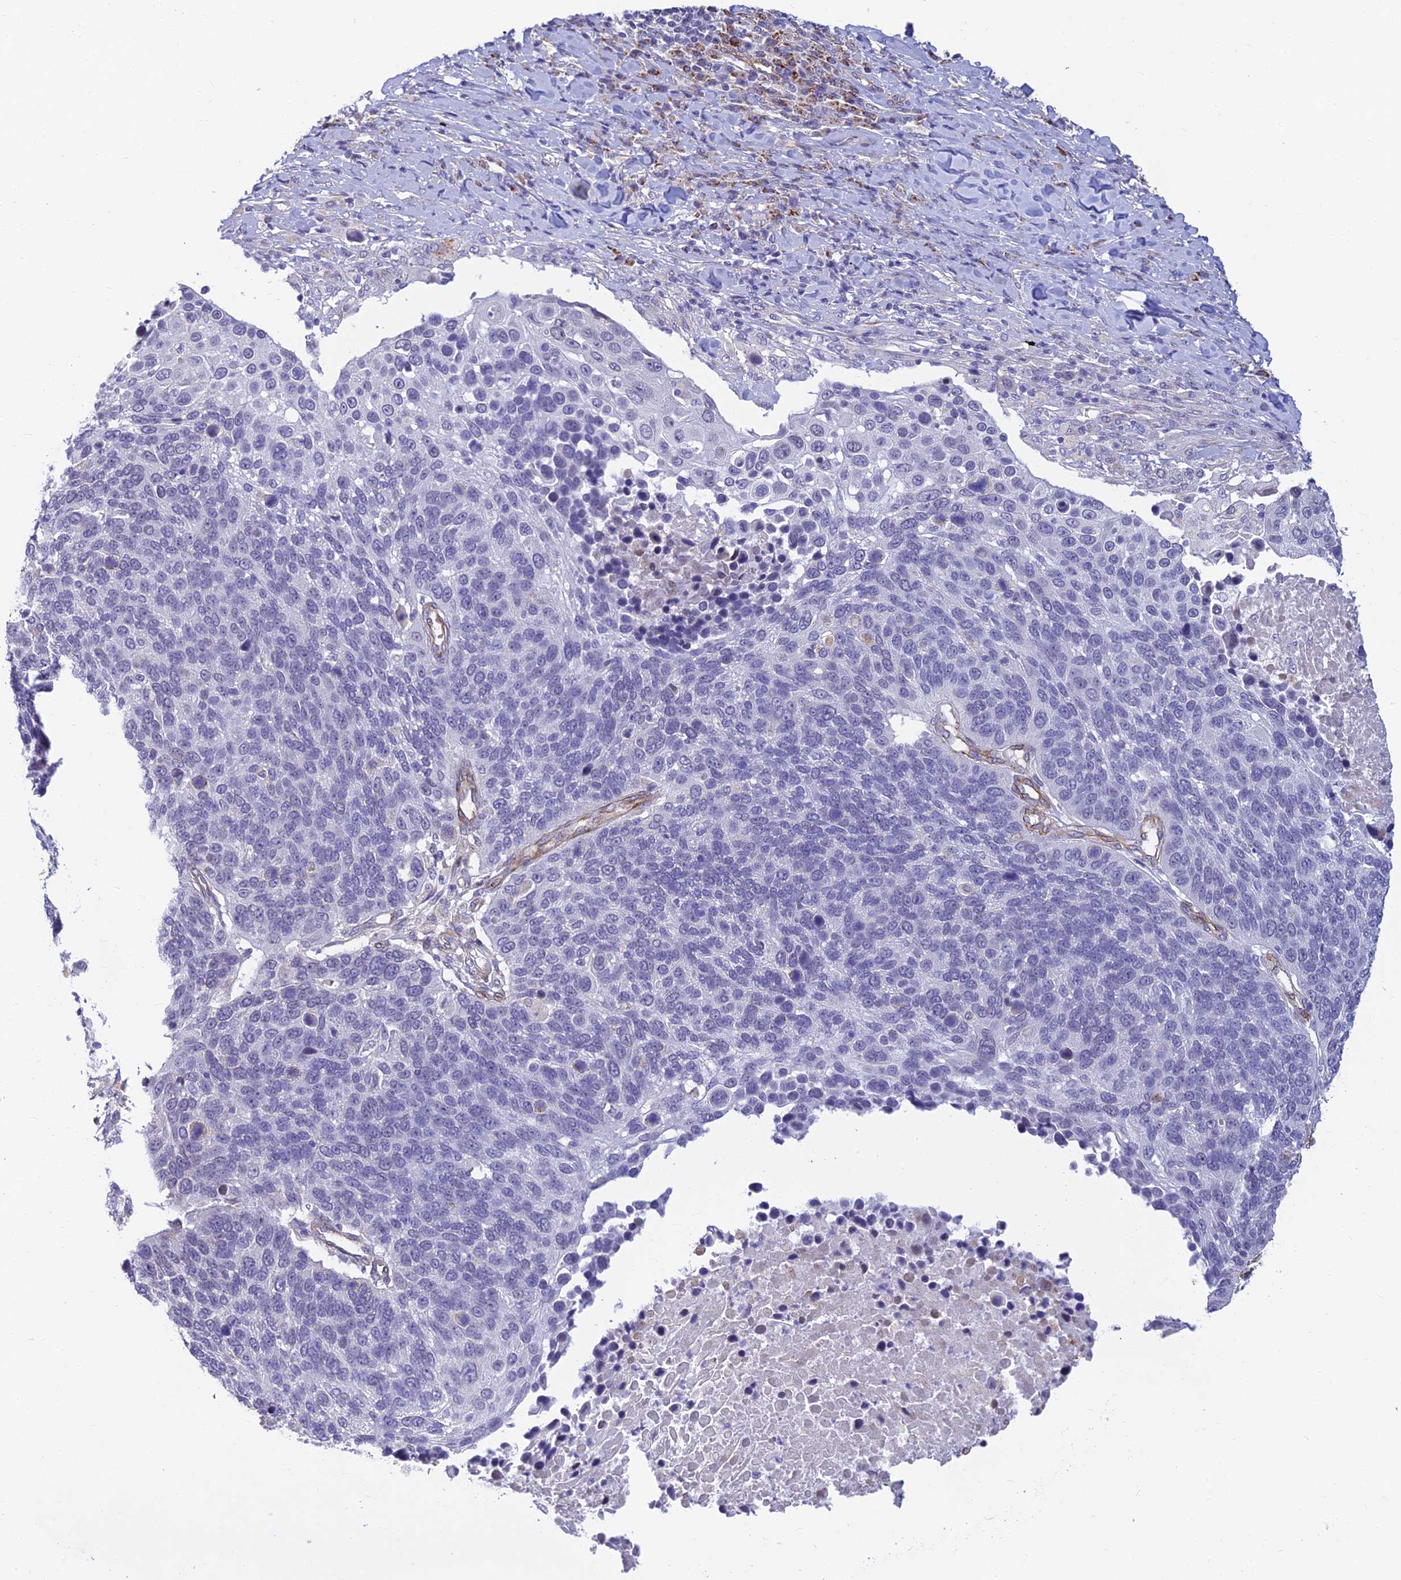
{"staining": {"intensity": "negative", "quantity": "none", "location": "none"}, "tissue": "lung cancer", "cell_type": "Tumor cells", "image_type": "cancer", "snomed": [{"axis": "morphology", "description": "Normal tissue, NOS"}, {"axis": "morphology", "description": "Squamous cell carcinoma, NOS"}, {"axis": "topography", "description": "Lymph node"}, {"axis": "topography", "description": "Lung"}], "caption": "A high-resolution image shows IHC staining of lung cancer (squamous cell carcinoma), which shows no significant staining in tumor cells.", "gene": "ALDH1L2", "patient": {"sex": "male", "age": 66}}